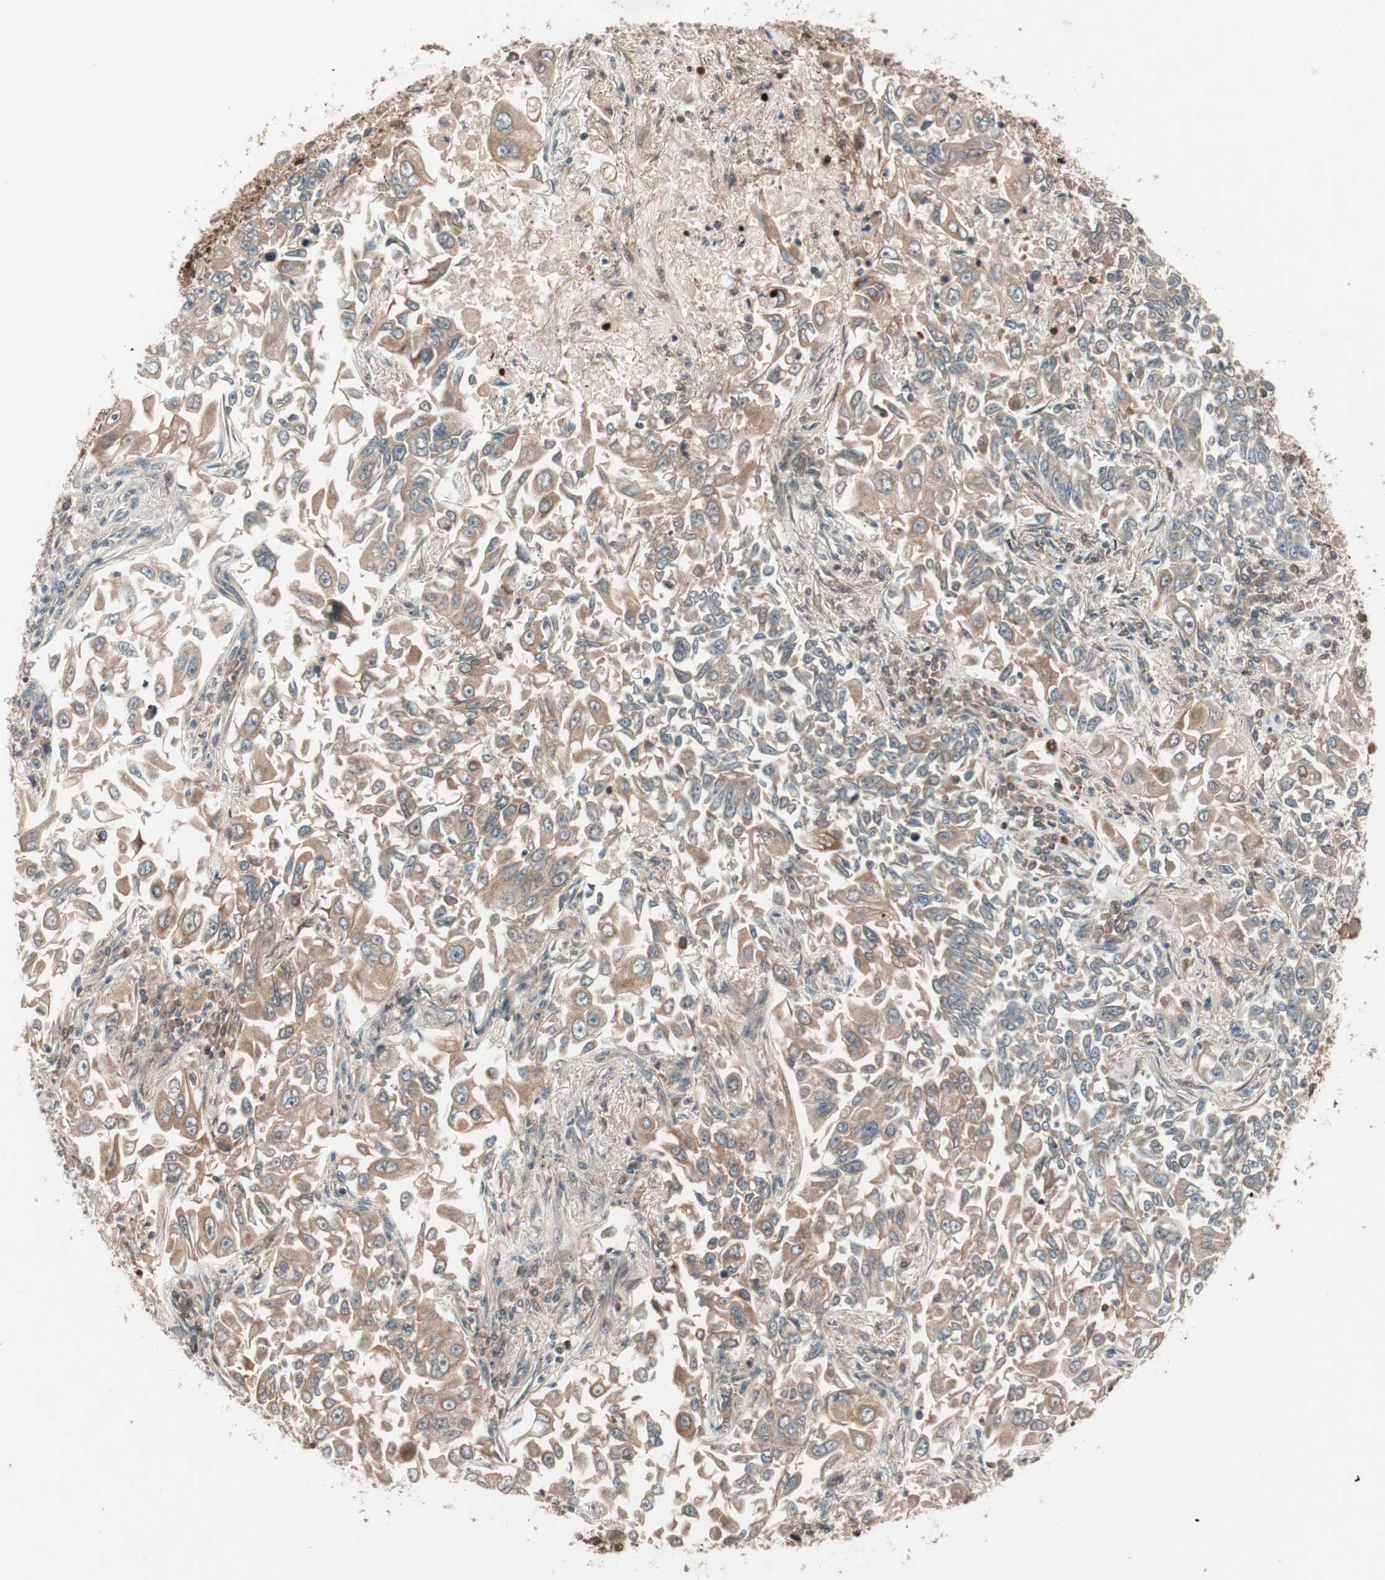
{"staining": {"intensity": "moderate", "quantity": ">75%", "location": "cytoplasmic/membranous"}, "tissue": "lung cancer", "cell_type": "Tumor cells", "image_type": "cancer", "snomed": [{"axis": "morphology", "description": "Adenocarcinoma, NOS"}, {"axis": "topography", "description": "Lung"}], "caption": "The histopathology image reveals staining of lung cancer (adenocarcinoma), revealing moderate cytoplasmic/membranous protein expression (brown color) within tumor cells.", "gene": "PRKG2", "patient": {"sex": "male", "age": 84}}